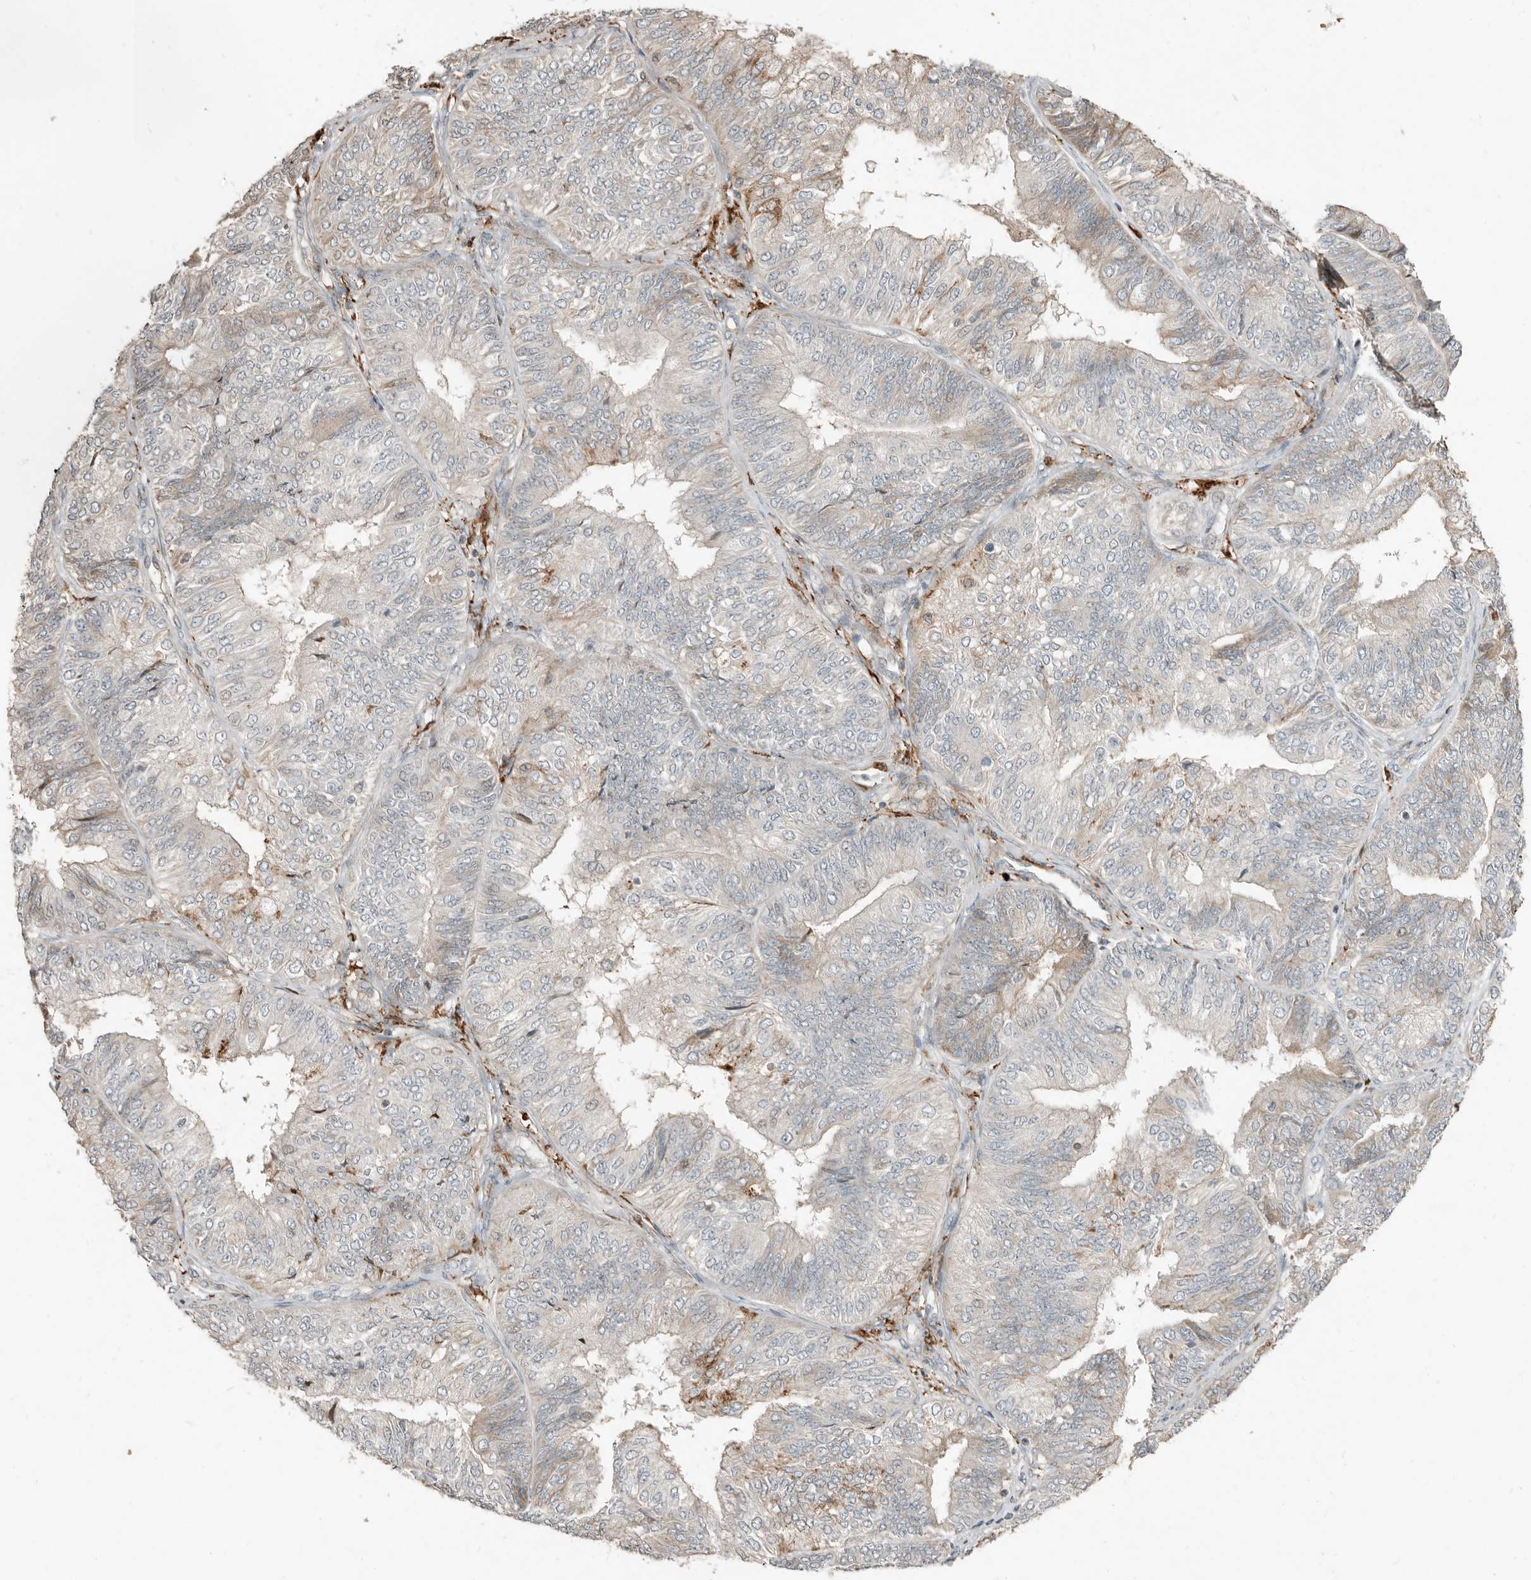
{"staining": {"intensity": "weak", "quantity": "<25%", "location": "cytoplasmic/membranous"}, "tissue": "endometrial cancer", "cell_type": "Tumor cells", "image_type": "cancer", "snomed": [{"axis": "morphology", "description": "Adenocarcinoma, NOS"}, {"axis": "topography", "description": "Endometrium"}], "caption": "Endometrial cancer (adenocarcinoma) stained for a protein using immunohistochemistry (IHC) demonstrates no staining tumor cells.", "gene": "KLHL38", "patient": {"sex": "female", "age": 58}}